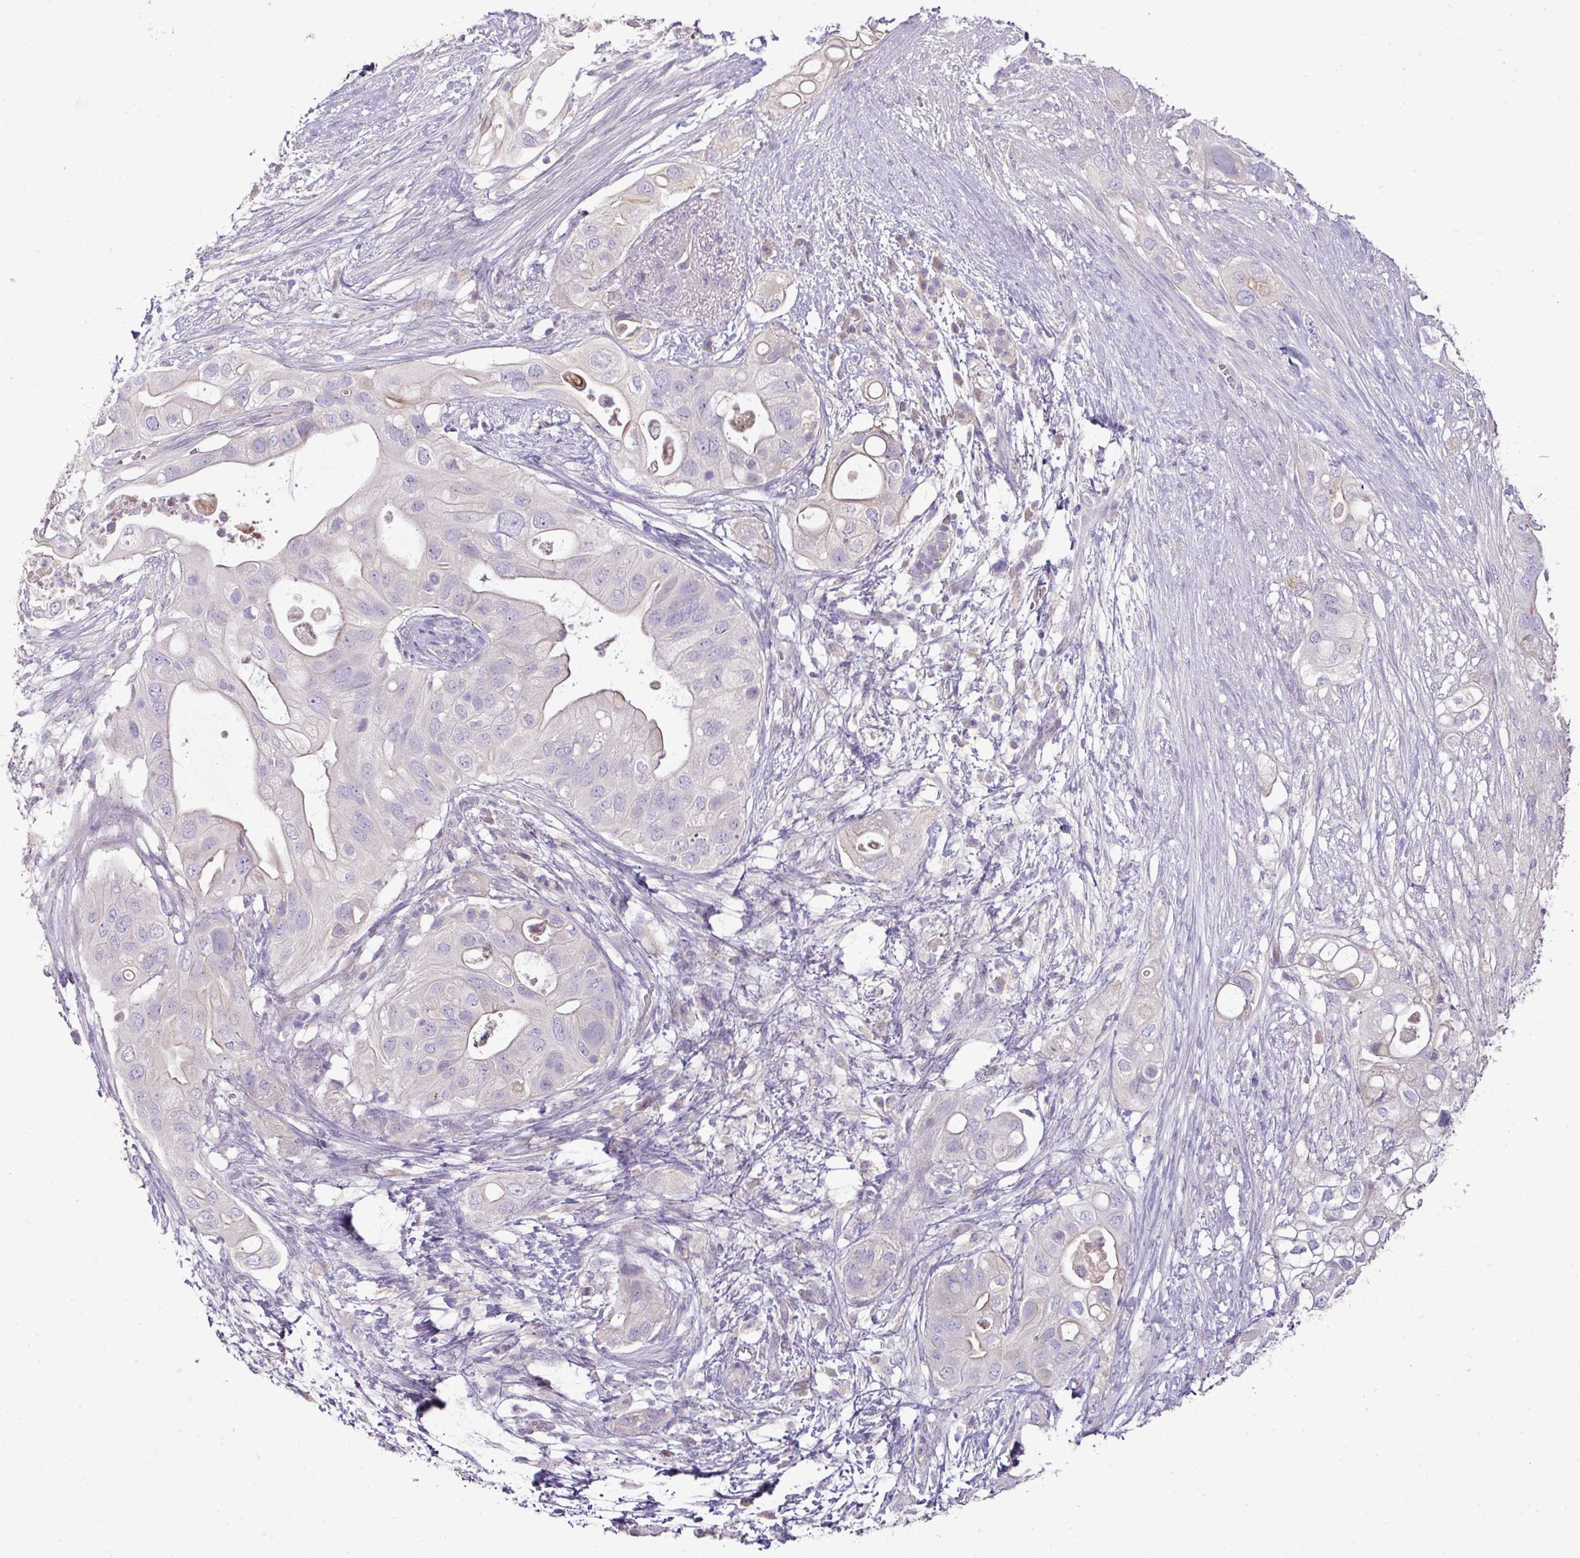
{"staining": {"intensity": "negative", "quantity": "none", "location": "none"}, "tissue": "pancreatic cancer", "cell_type": "Tumor cells", "image_type": "cancer", "snomed": [{"axis": "morphology", "description": "Adenocarcinoma, NOS"}, {"axis": "topography", "description": "Pancreas"}], "caption": "Immunohistochemical staining of human pancreatic adenocarcinoma reveals no significant expression in tumor cells.", "gene": "BRINP2", "patient": {"sex": "female", "age": 72}}